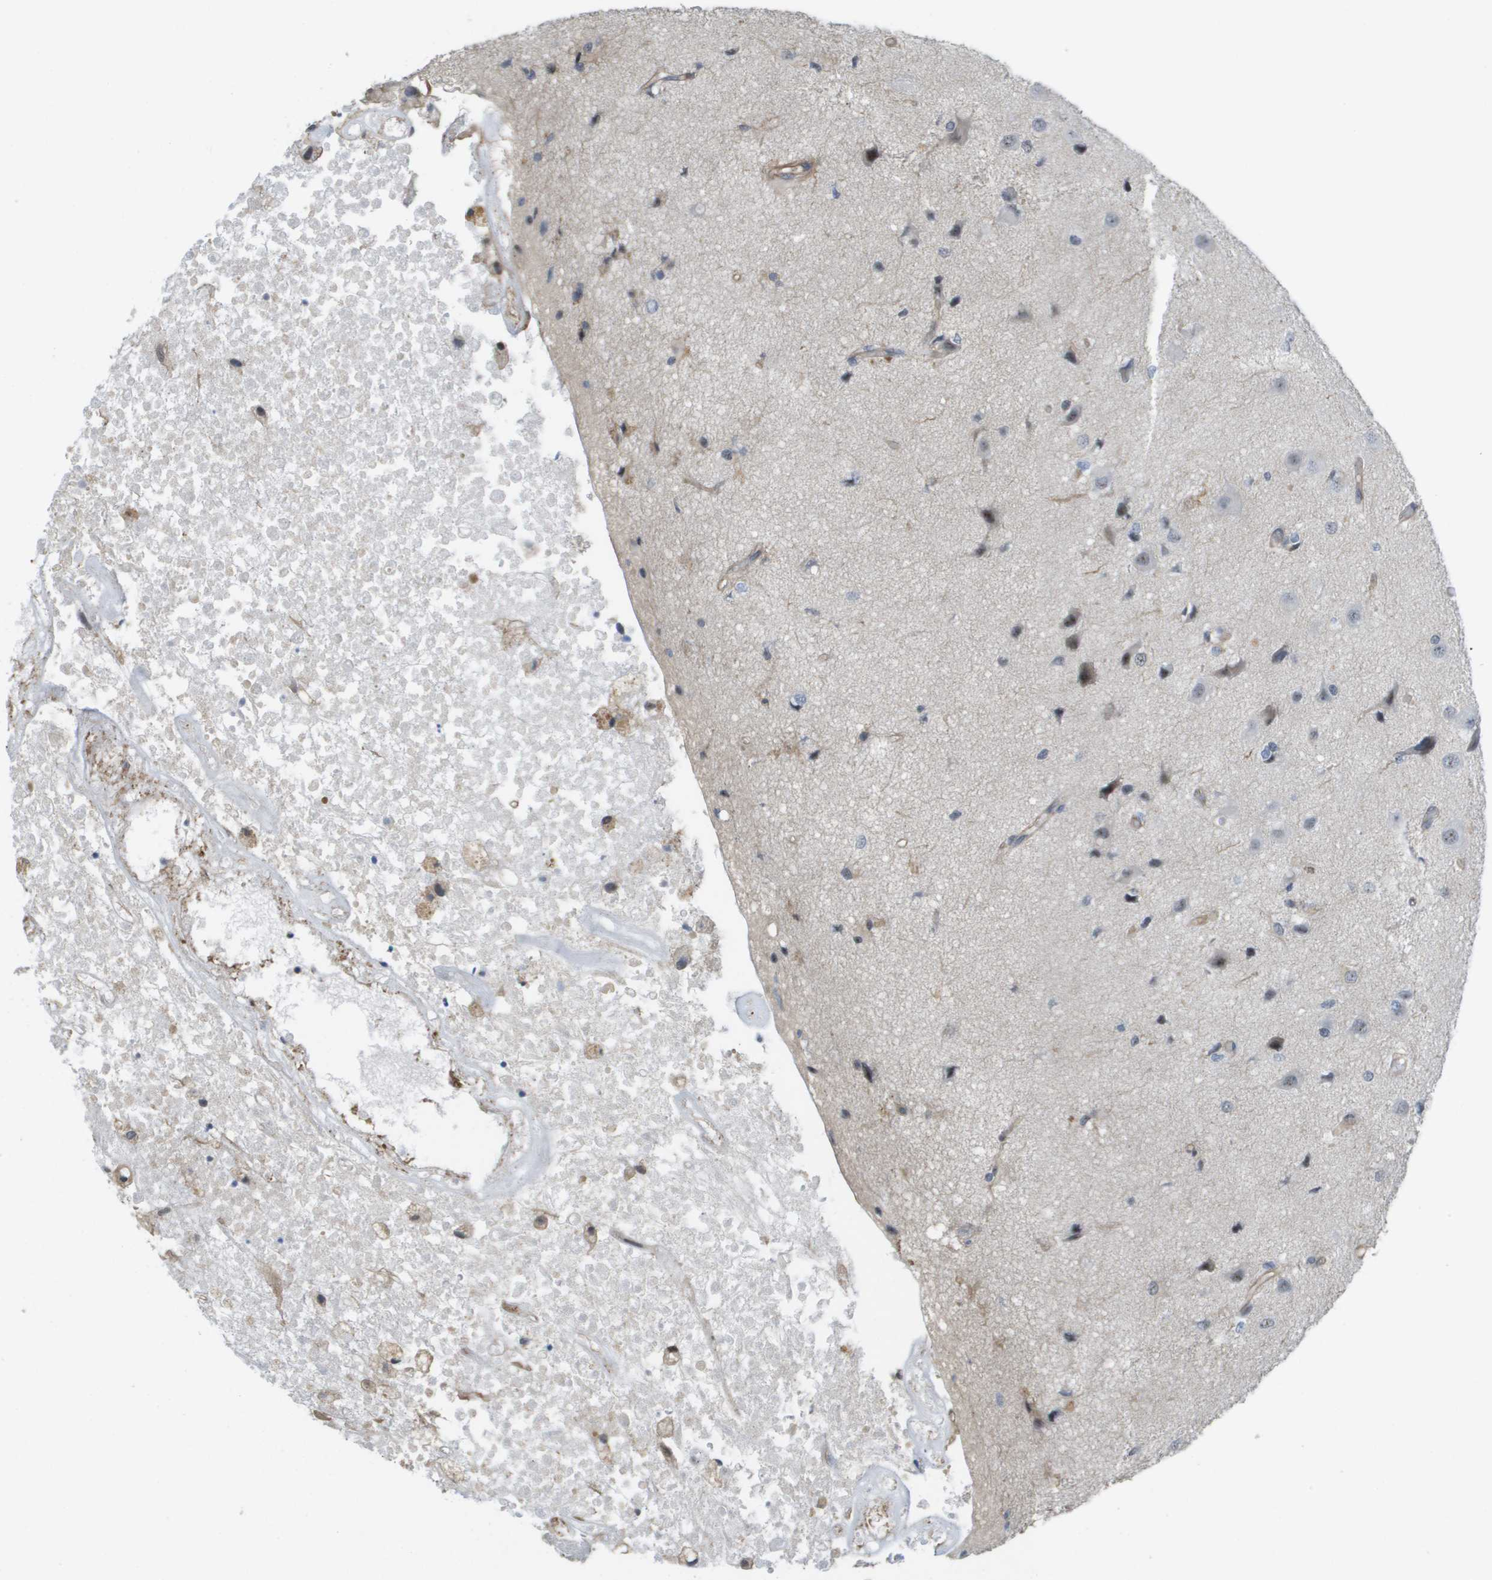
{"staining": {"intensity": "negative", "quantity": "none", "location": "none"}, "tissue": "glioma", "cell_type": "Tumor cells", "image_type": "cancer", "snomed": [{"axis": "morphology", "description": "Glioma, malignant, High grade"}, {"axis": "topography", "description": "Brain"}], "caption": "IHC of human high-grade glioma (malignant) exhibits no staining in tumor cells. The staining is performed using DAB brown chromogen with nuclei counter-stained in using hematoxylin.", "gene": "RNF112", "patient": {"sex": "female", "age": 59}}